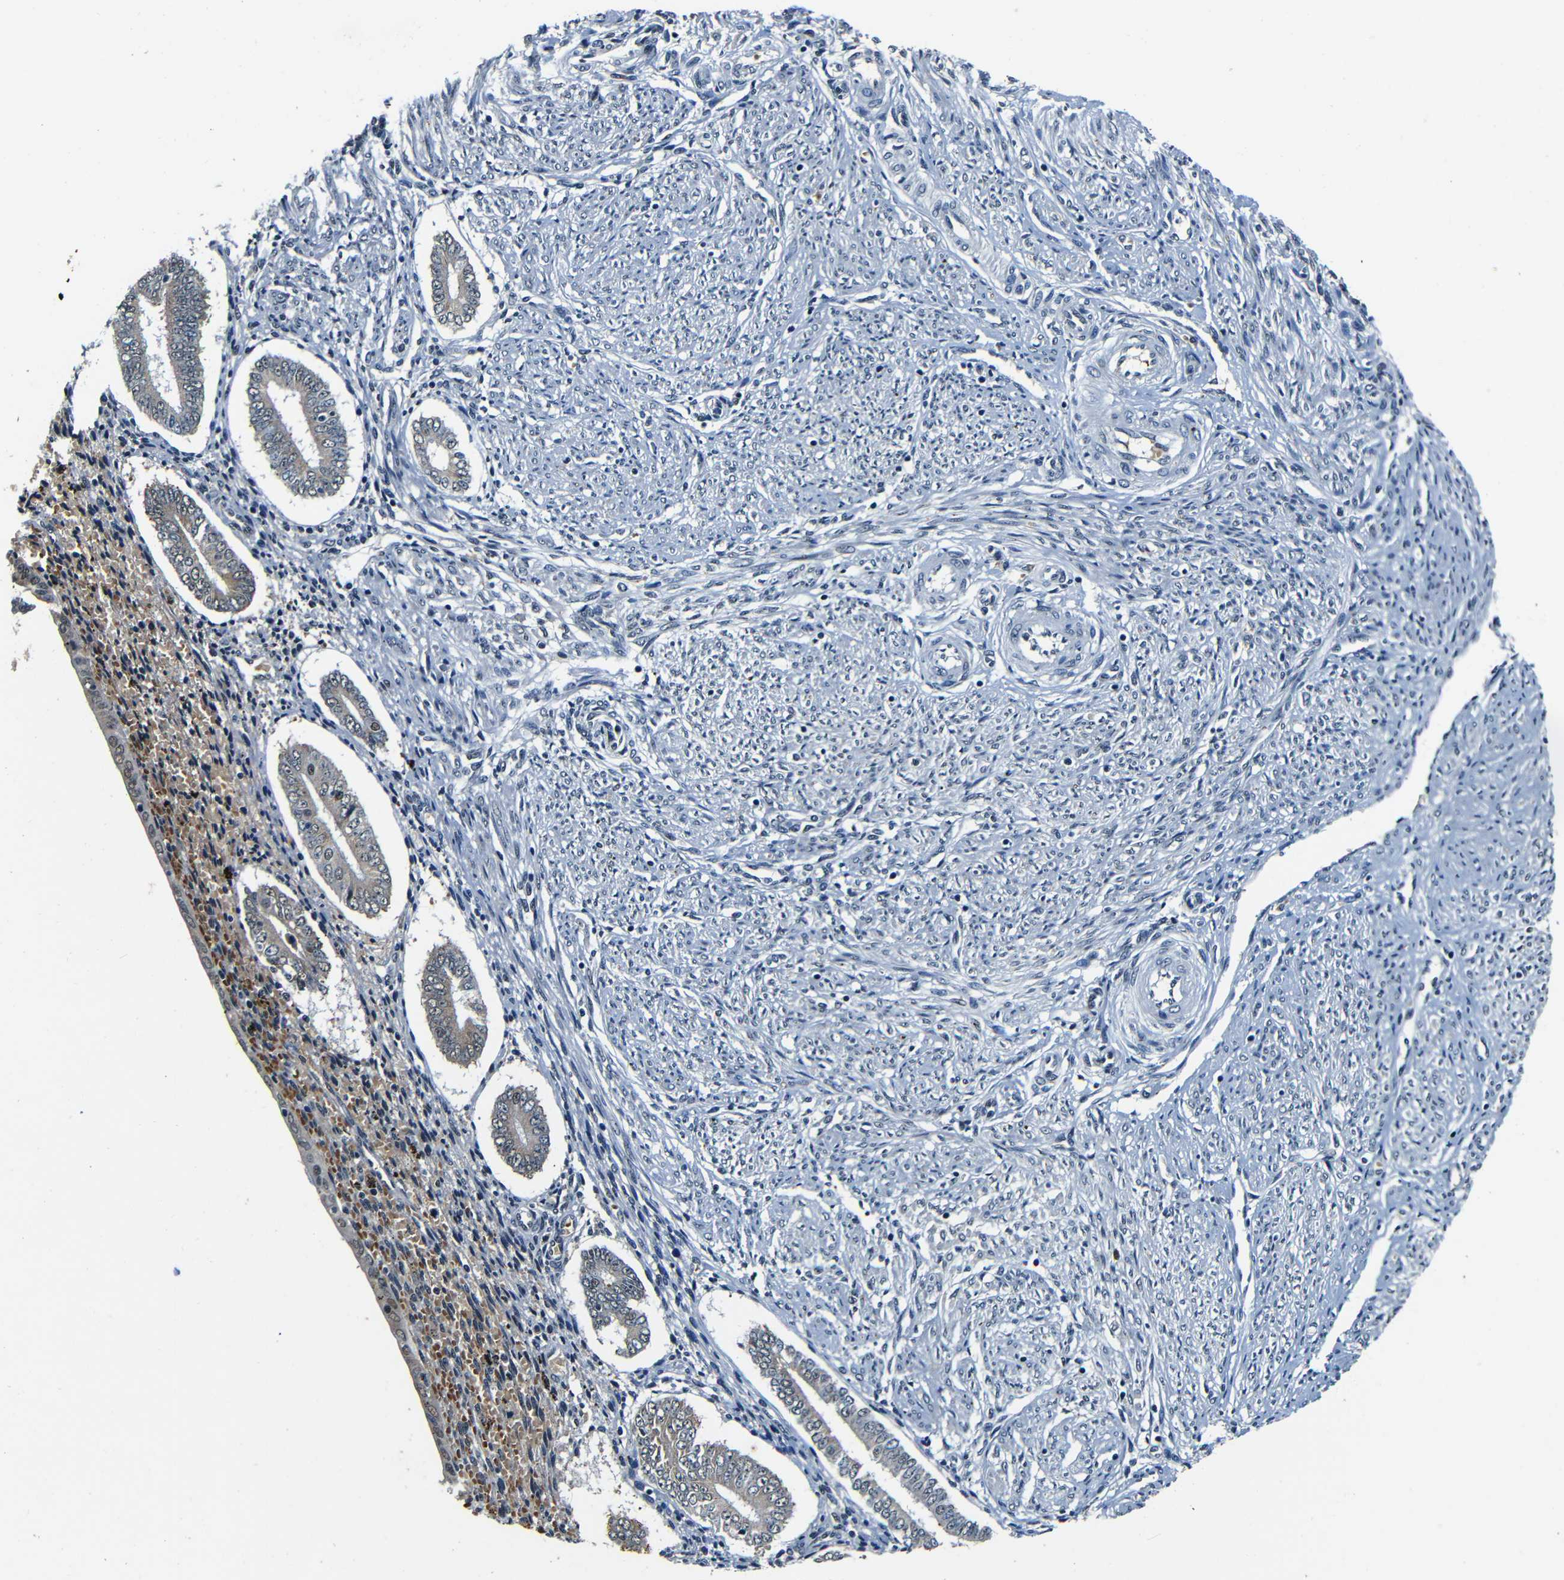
{"staining": {"intensity": "weak", "quantity": "<25%", "location": "nuclear"}, "tissue": "endometrium", "cell_type": "Cells in endometrial stroma", "image_type": "normal", "snomed": [{"axis": "morphology", "description": "Normal tissue, NOS"}, {"axis": "topography", "description": "Endometrium"}], "caption": "High magnification brightfield microscopy of unremarkable endometrium stained with DAB (3,3'-diaminobenzidine) (brown) and counterstained with hematoxylin (blue): cells in endometrial stroma show no significant positivity. (Stains: DAB IHC with hematoxylin counter stain, Microscopy: brightfield microscopy at high magnification).", "gene": "FOXD4L1", "patient": {"sex": "female", "age": 42}}